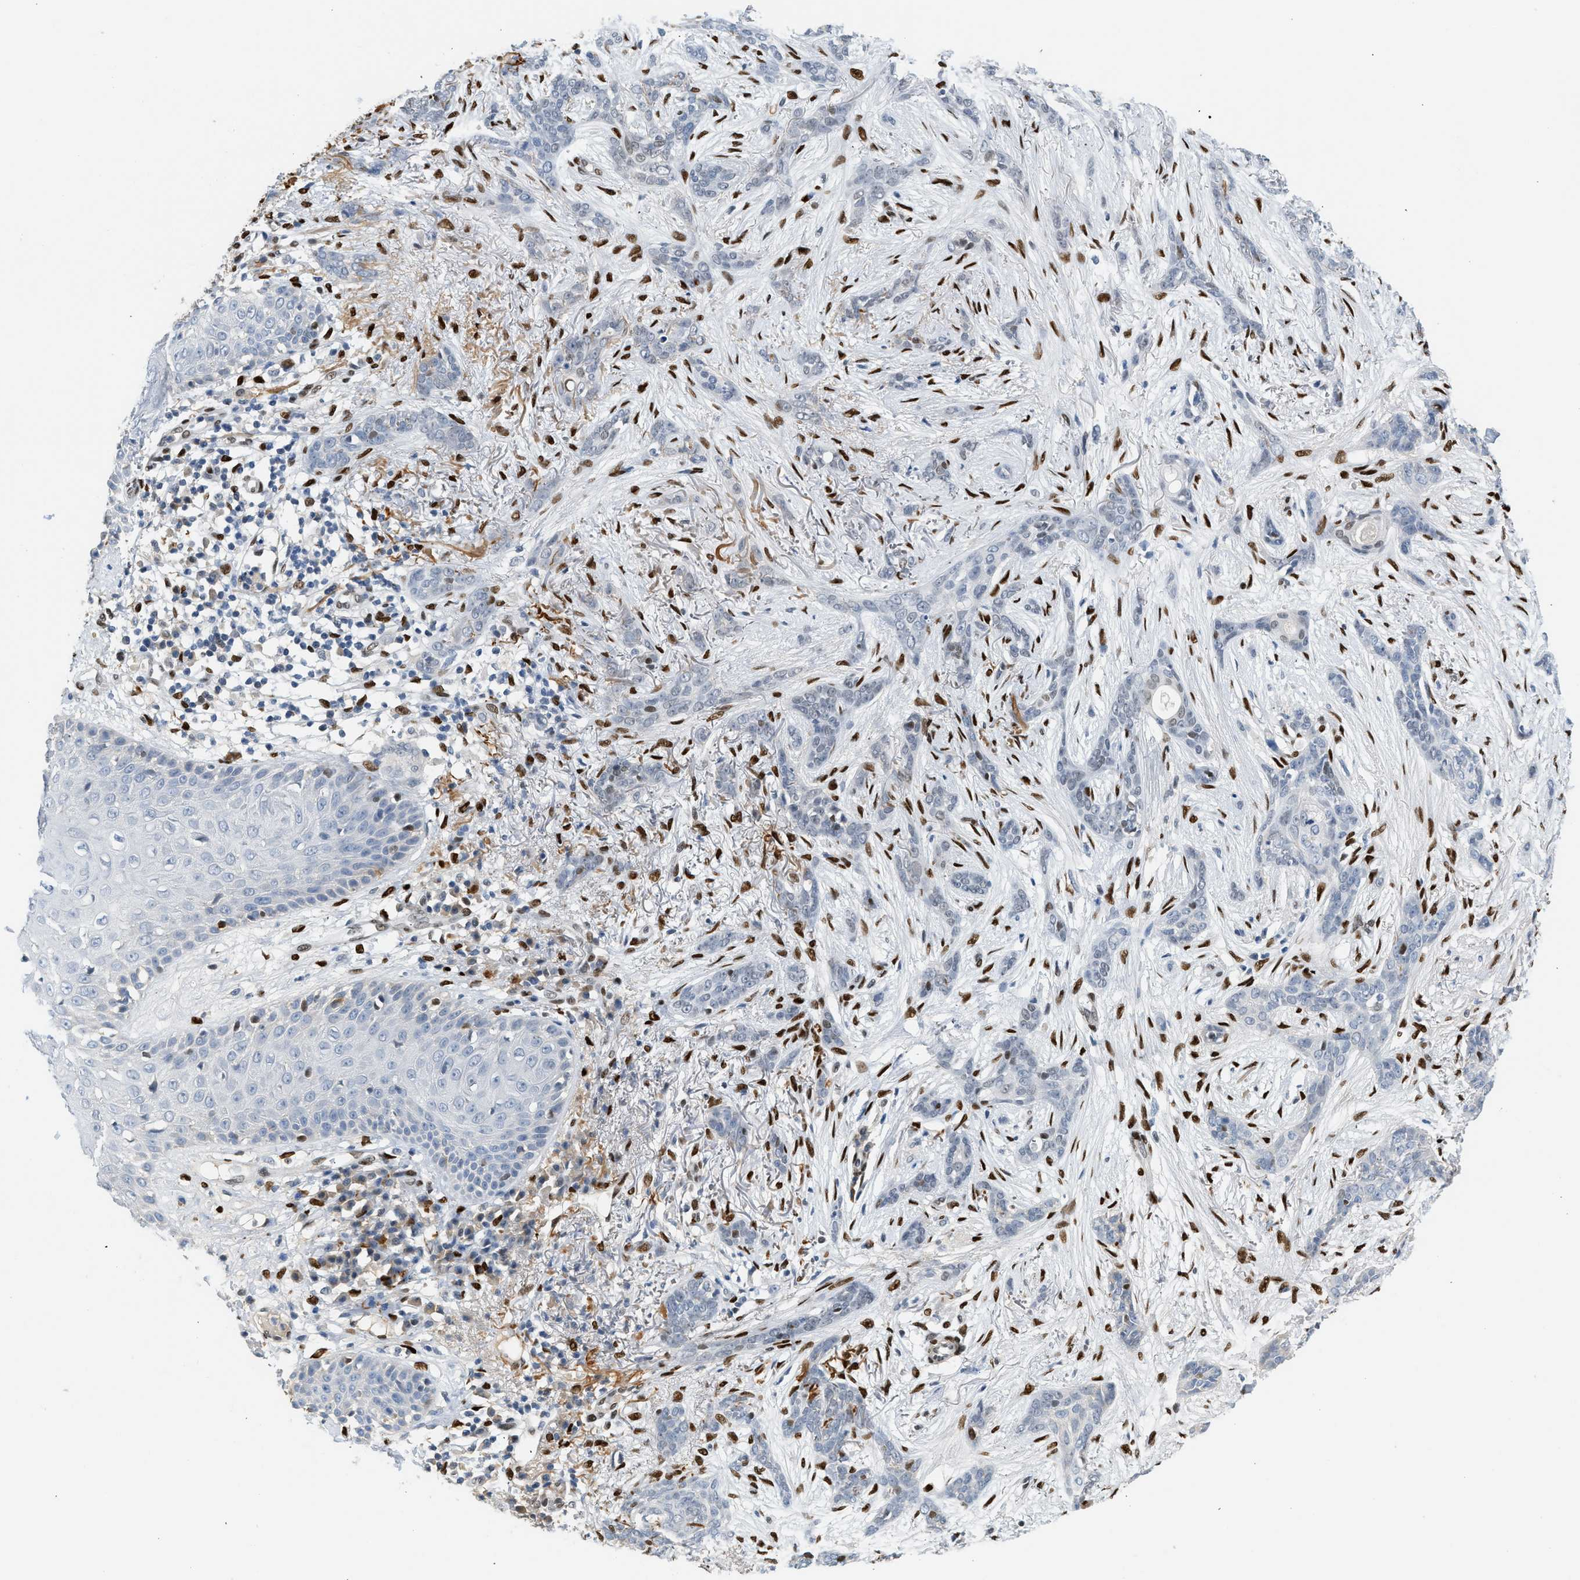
{"staining": {"intensity": "negative", "quantity": "none", "location": "none"}, "tissue": "skin cancer", "cell_type": "Tumor cells", "image_type": "cancer", "snomed": [{"axis": "morphology", "description": "Basal cell carcinoma"}, {"axis": "morphology", "description": "Adnexal tumor, benign"}, {"axis": "topography", "description": "Skin"}], "caption": "Tumor cells are negative for brown protein staining in basal cell carcinoma (skin).", "gene": "ZBTB20", "patient": {"sex": "female", "age": 42}}